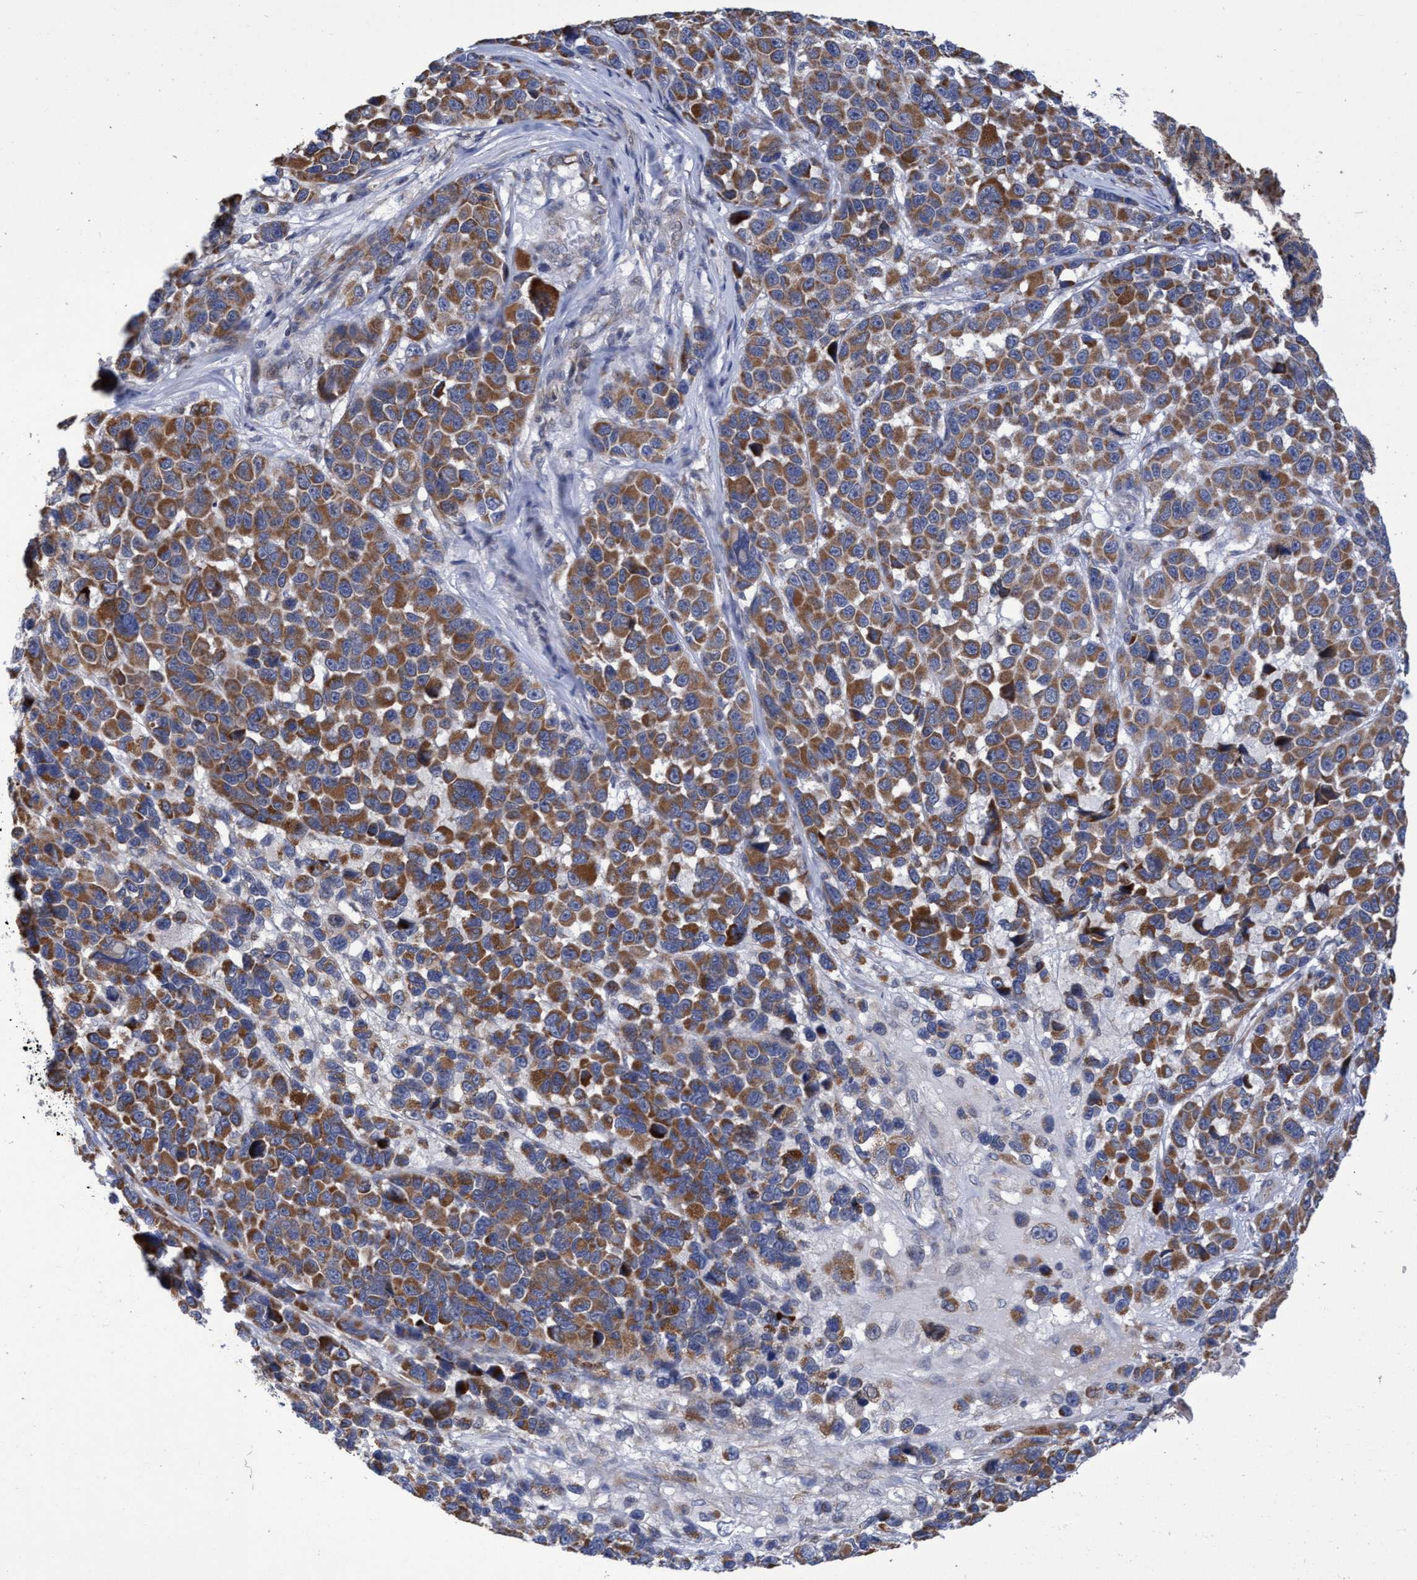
{"staining": {"intensity": "moderate", "quantity": ">75%", "location": "cytoplasmic/membranous"}, "tissue": "melanoma", "cell_type": "Tumor cells", "image_type": "cancer", "snomed": [{"axis": "morphology", "description": "Malignant melanoma, NOS"}, {"axis": "topography", "description": "Skin"}], "caption": "Immunohistochemistry (DAB (3,3'-diaminobenzidine)) staining of melanoma displays moderate cytoplasmic/membranous protein expression in about >75% of tumor cells.", "gene": "NAT16", "patient": {"sex": "male", "age": 53}}